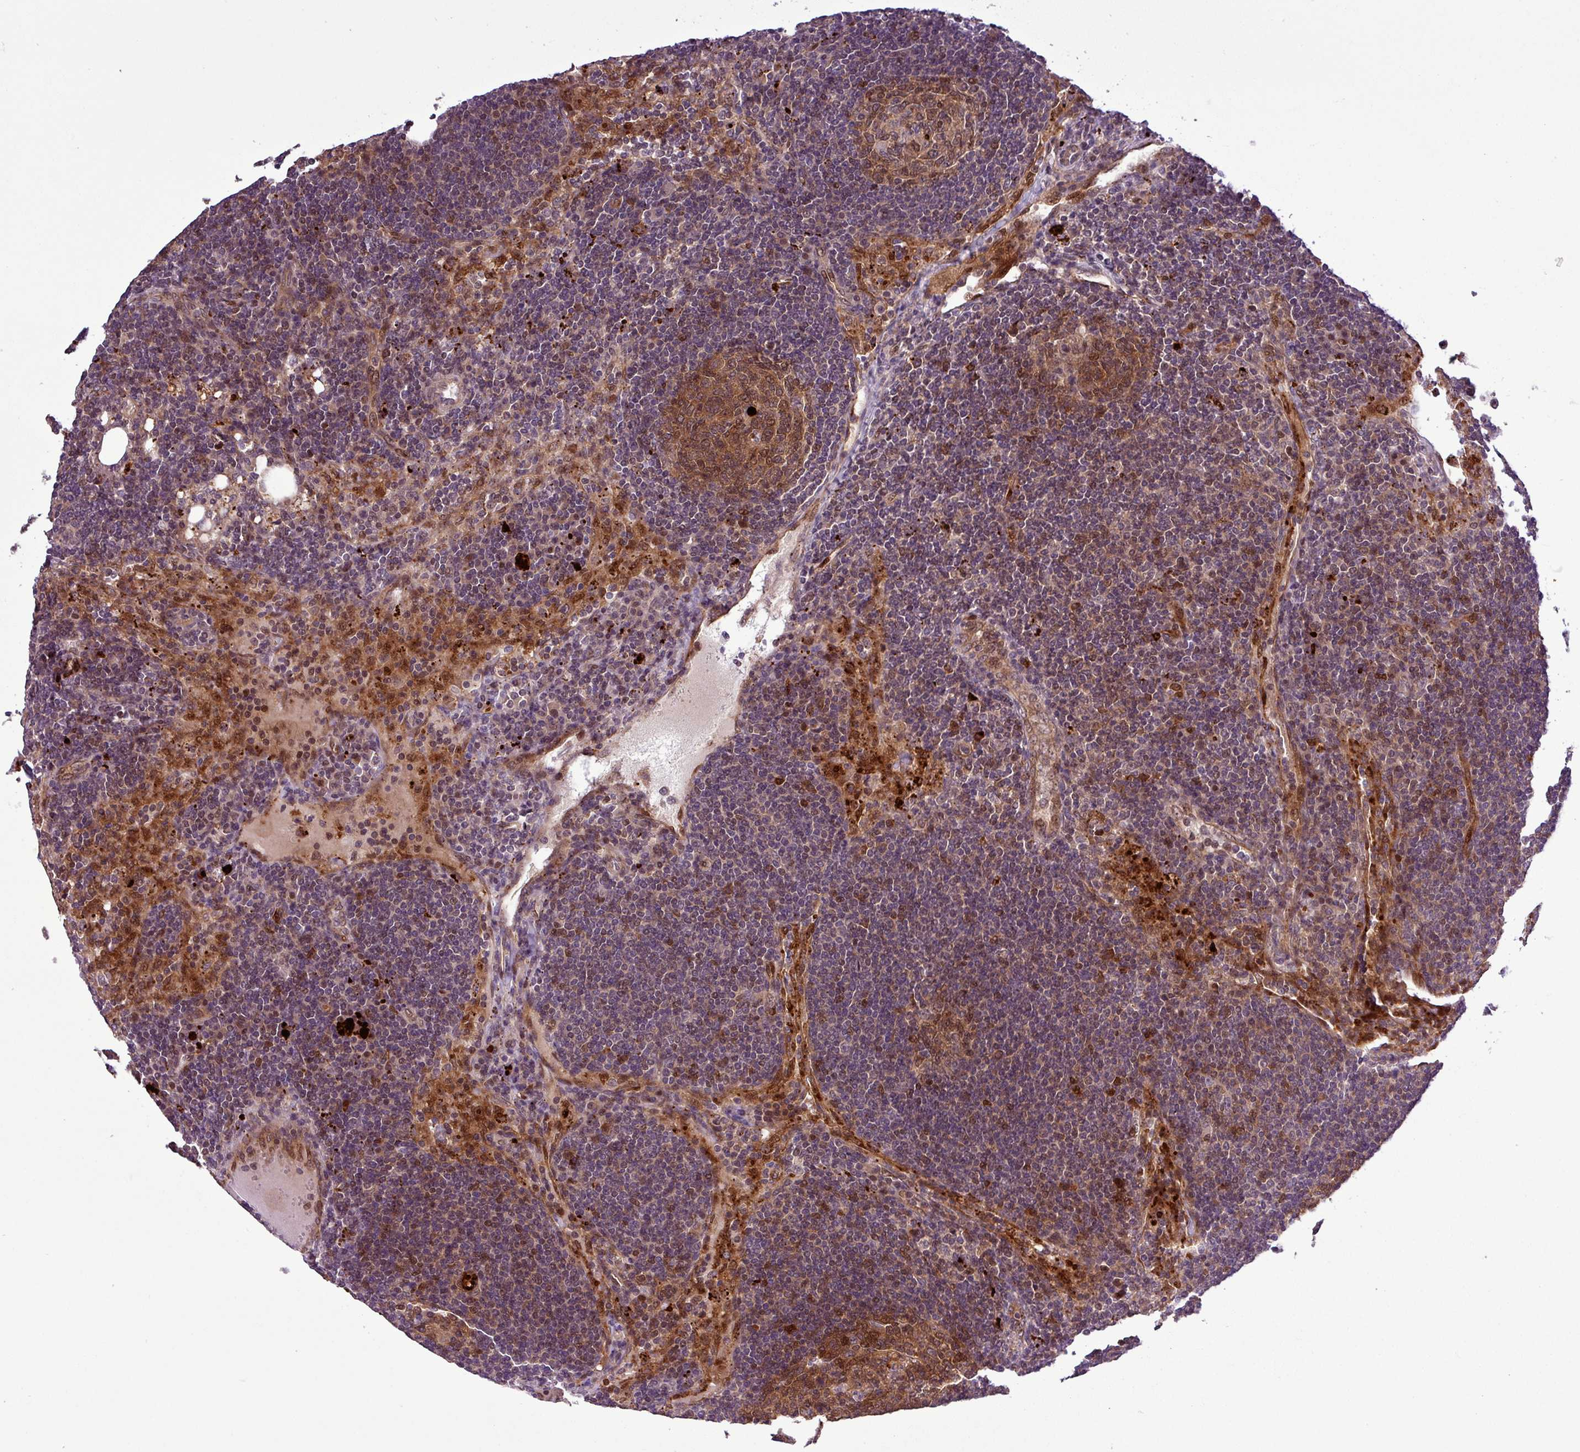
{"staining": {"intensity": "moderate", "quantity": ">75%", "location": "cytoplasmic/membranous,nuclear"}, "tissue": "lymph node", "cell_type": "Germinal center cells", "image_type": "normal", "snomed": [{"axis": "morphology", "description": "Normal tissue, NOS"}, {"axis": "topography", "description": "Lymph node"}], "caption": "A high-resolution photomicrograph shows immunohistochemistry (IHC) staining of unremarkable lymph node, which displays moderate cytoplasmic/membranous,nuclear expression in about >75% of germinal center cells.", "gene": "CARHSP1", "patient": {"sex": "female", "age": 73}}